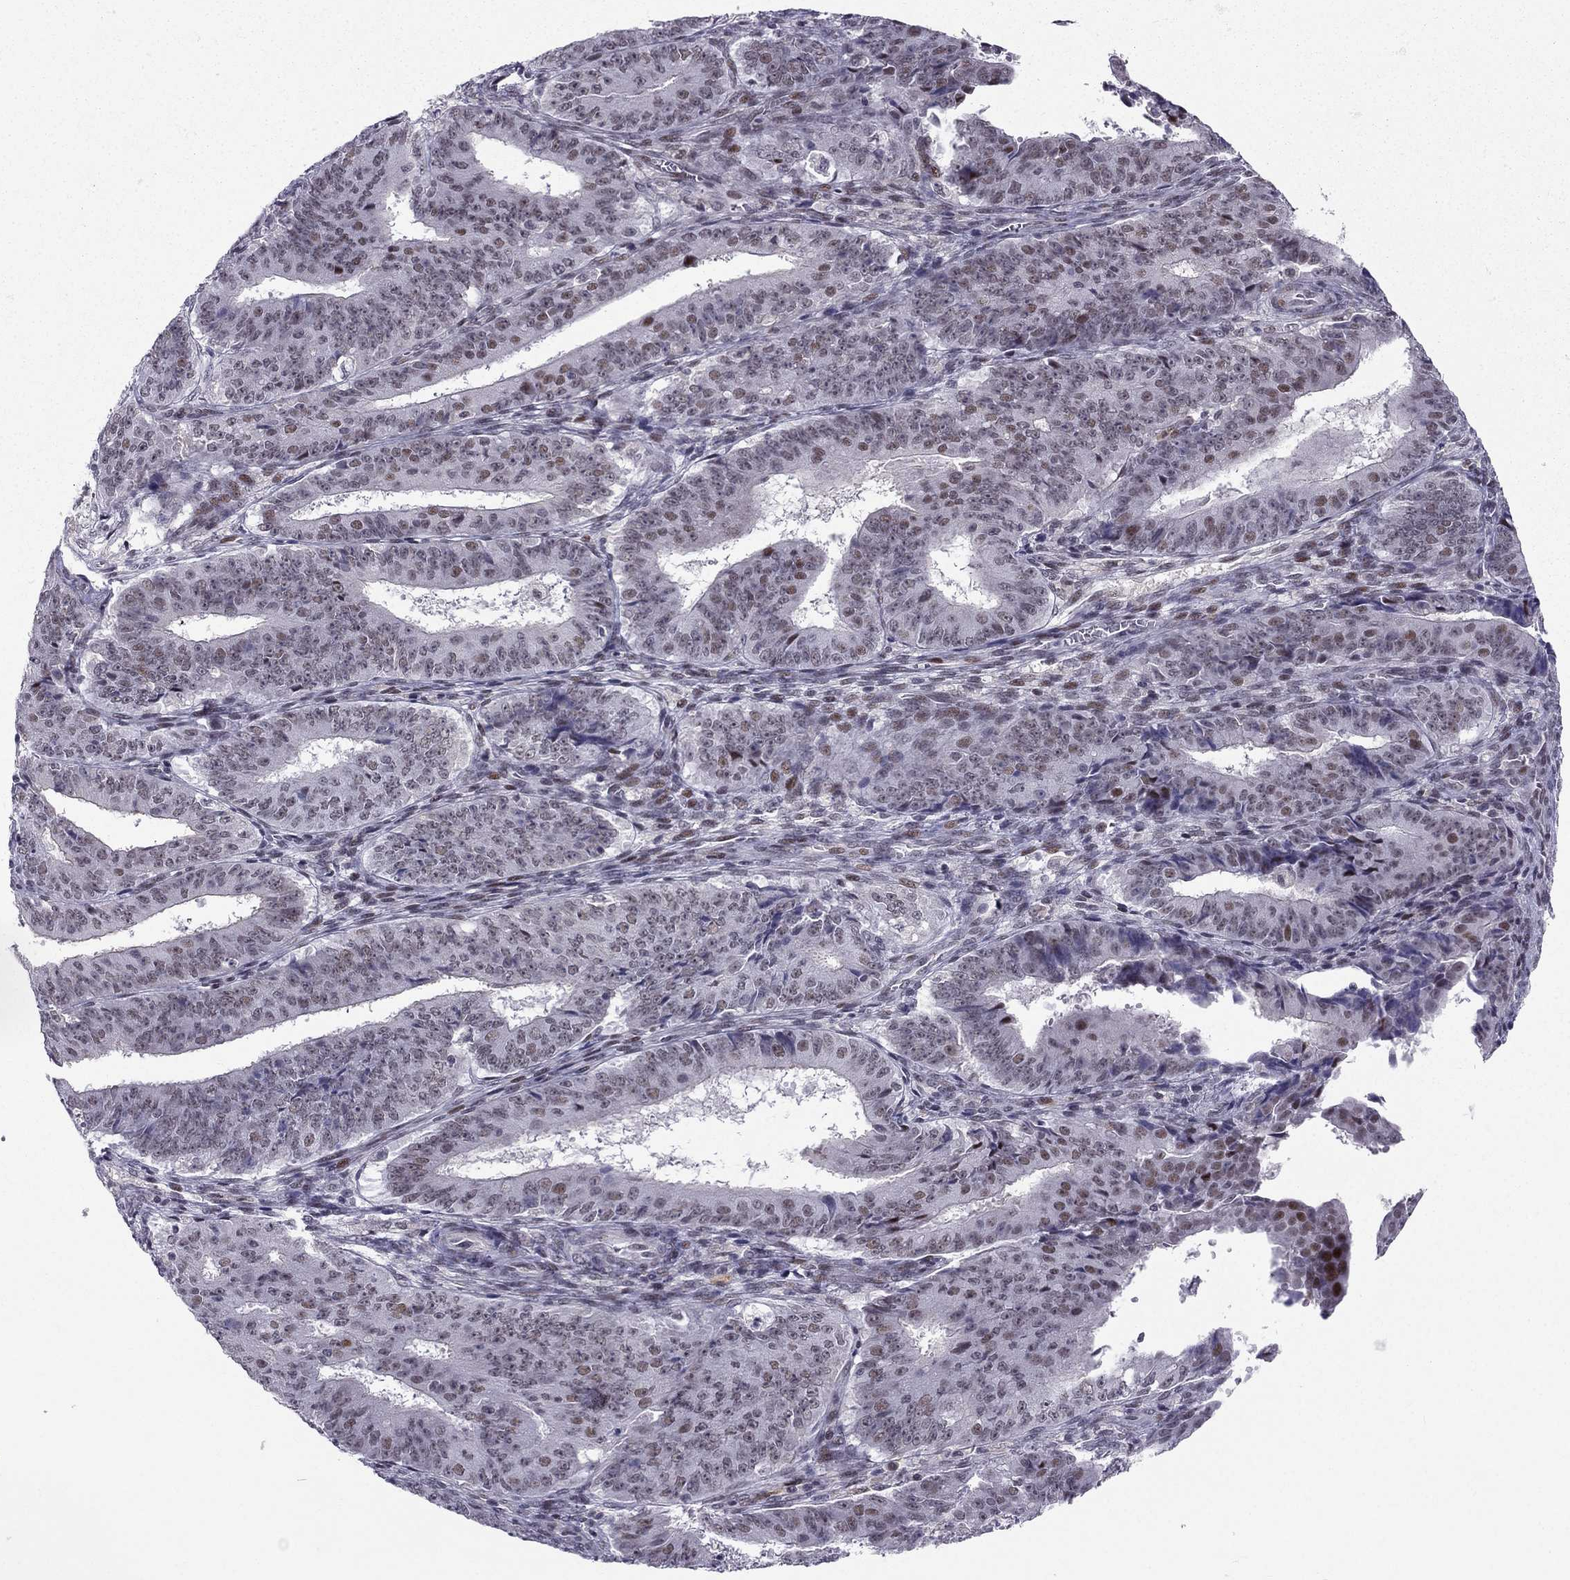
{"staining": {"intensity": "moderate", "quantity": "<25%", "location": "nuclear"}, "tissue": "ovarian cancer", "cell_type": "Tumor cells", "image_type": "cancer", "snomed": [{"axis": "morphology", "description": "Carcinoma, endometroid"}, {"axis": "topography", "description": "Ovary"}], "caption": "IHC of ovarian endometroid carcinoma displays low levels of moderate nuclear positivity in about <25% of tumor cells.", "gene": "RPRD2", "patient": {"sex": "female", "age": 42}}